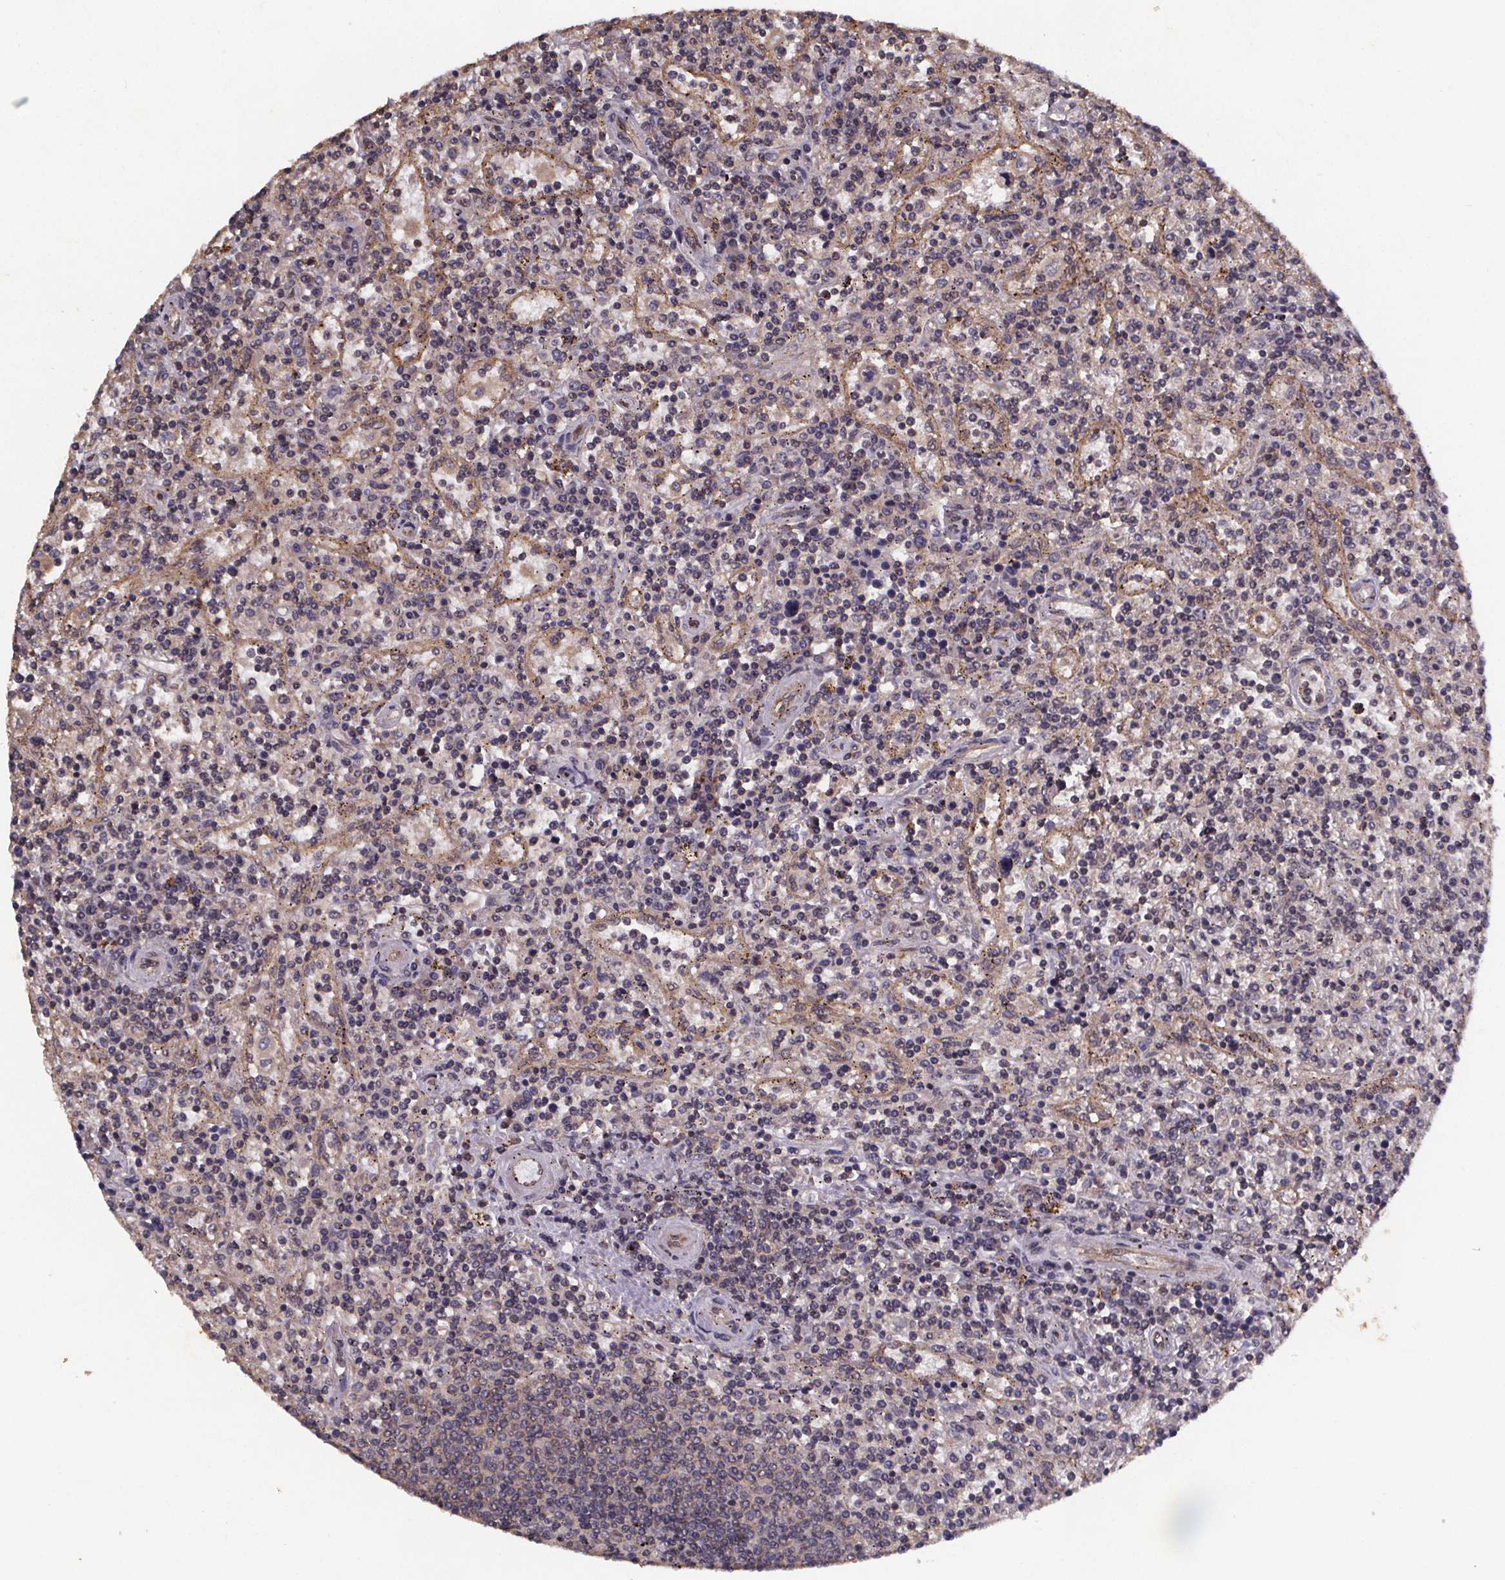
{"staining": {"intensity": "negative", "quantity": "none", "location": "none"}, "tissue": "lymphoma", "cell_type": "Tumor cells", "image_type": "cancer", "snomed": [{"axis": "morphology", "description": "Malignant lymphoma, non-Hodgkin's type, Low grade"}, {"axis": "topography", "description": "Spleen"}], "caption": "Tumor cells show no significant protein positivity in lymphoma. The staining was performed using DAB (3,3'-diaminobenzidine) to visualize the protein expression in brown, while the nuclei were stained in blue with hematoxylin (Magnification: 20x).", "gene": "PIERCE2", "patient": {"sex": "male", "age": 62}}